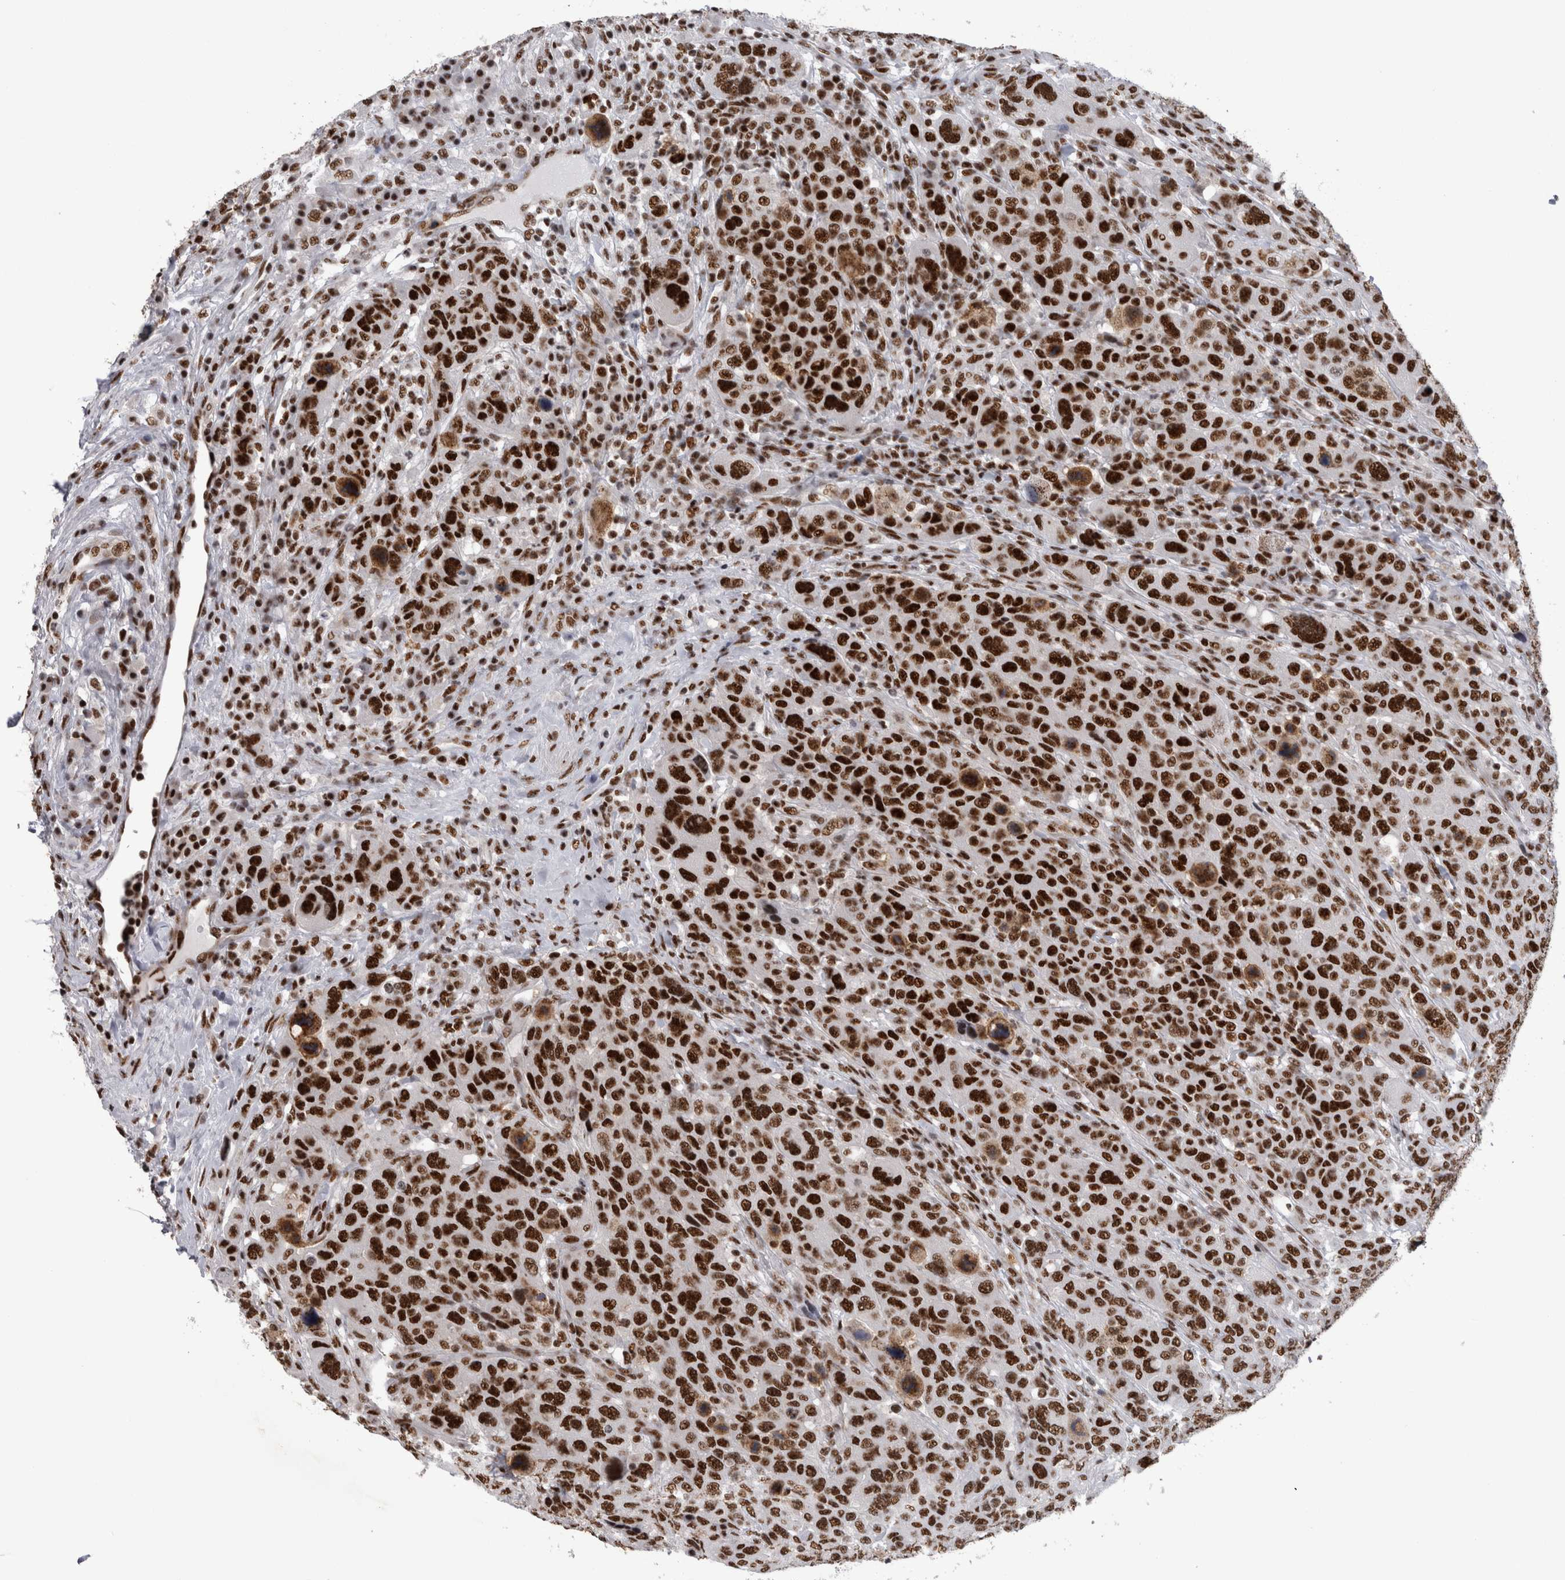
{"staining": {"intensity": "strong", "quantity": ">75%", "location": "nuclear"}, "tissue": "breast cancer", "cell_type": "Tumor cells", "image_type": "cancer", "snomed": [{"axis": "morphology", "description": "Duct carcinoma"}, {"axis": "topography", "description": "Breast"}], "caption": "IHC (DAB (3,3'-diaminobenzidine)) staining of human breast invasive ductal carcinoma shows strong nuclear protein positivity in approximately >75% of tumor cells.", "gene": "CDK11A", "patient": {"sex": "female", "age": 37}}